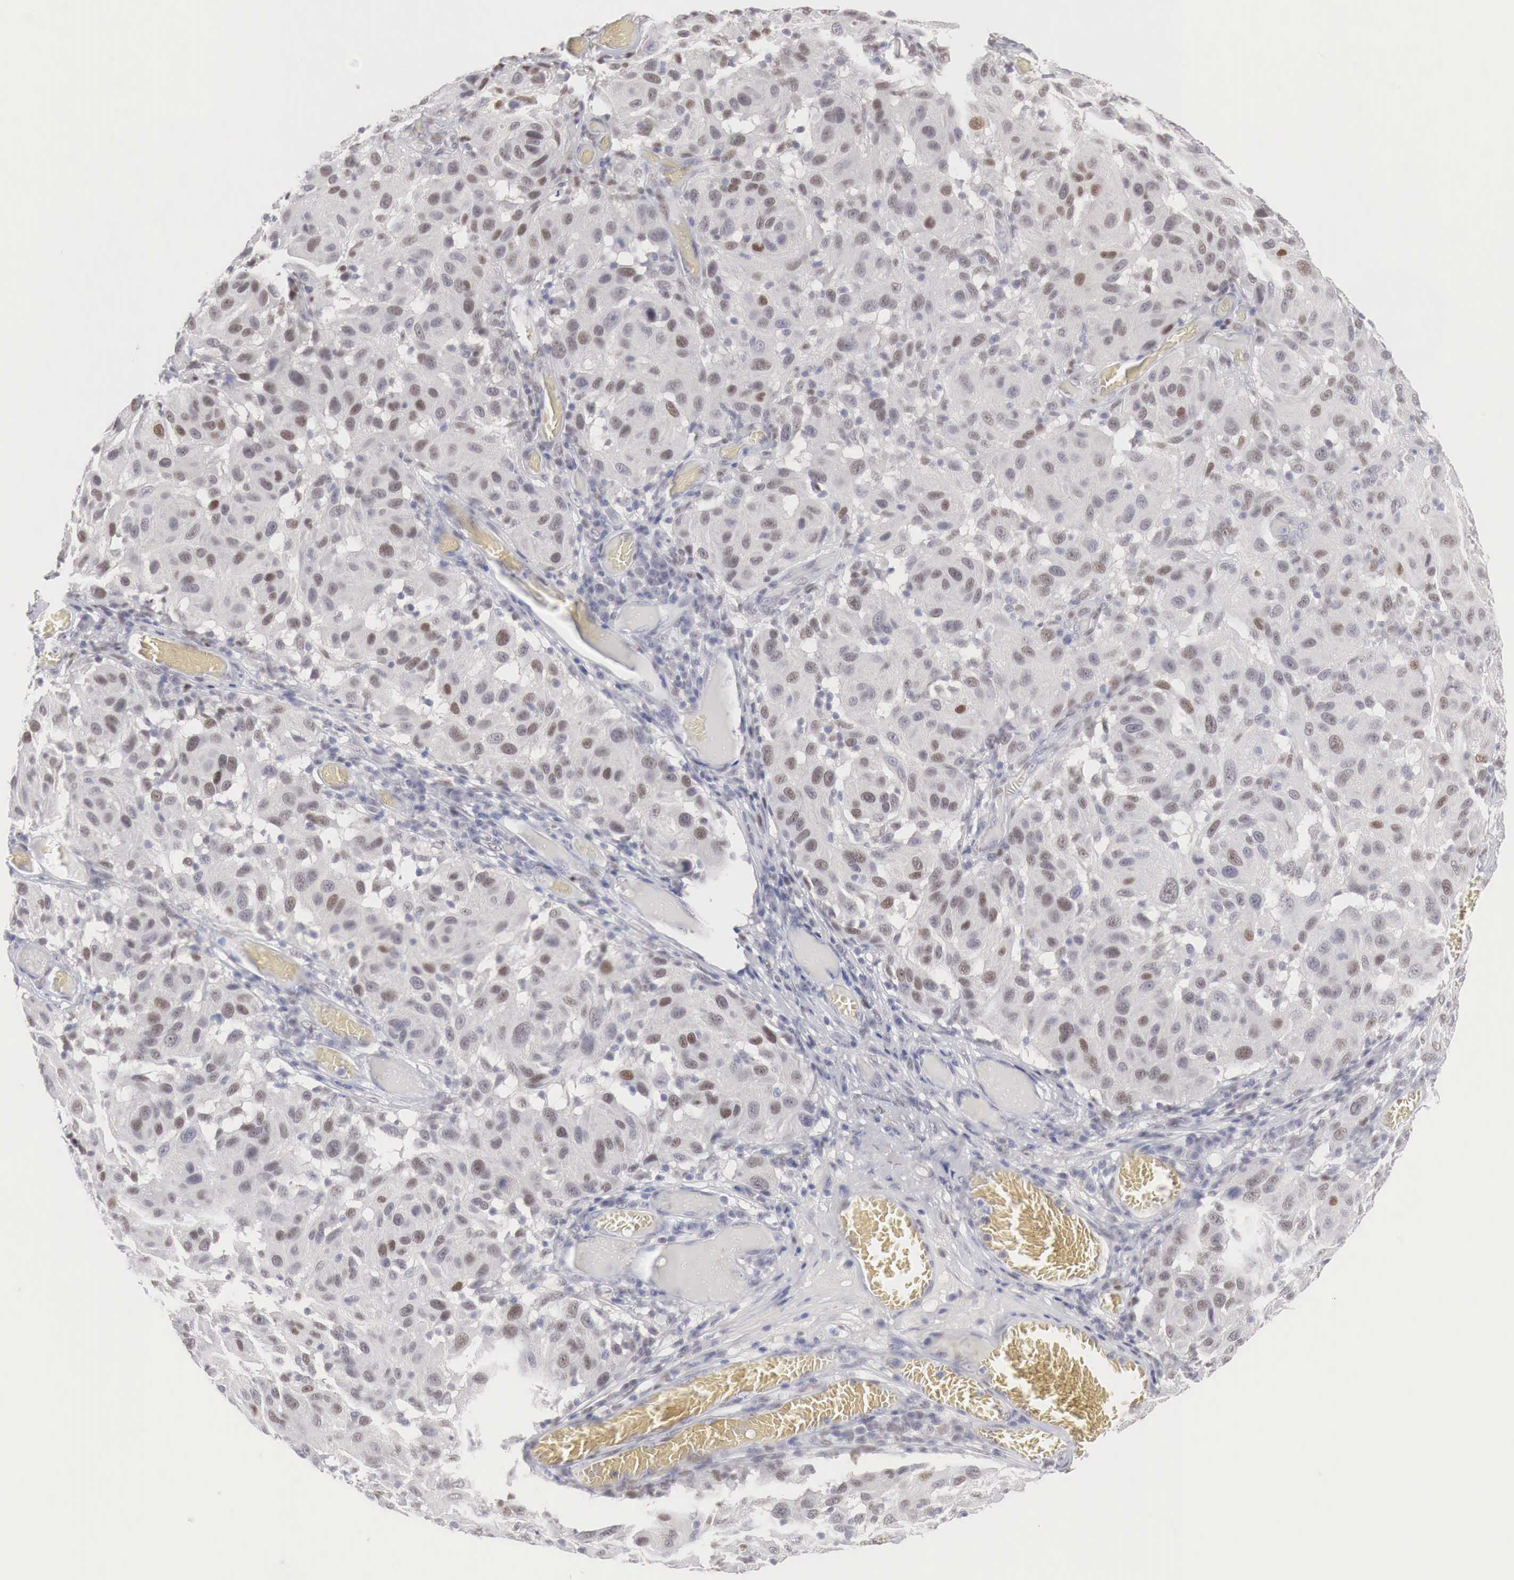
{"staining": {"intensity": "moderate", "quantity": "25%-75%", "location": "nuclear"}, "tissue": "melanoma", "cell_type": "Tumor cells", "image_type": "cancer", "snomed": [{"axis": "morphology", "description": "Malignant melanoma, NOS"}, {"axis": "topography", "description": "Skin"}], "caption": "Moderate nuclear staining for a protein is identified in approximately 25%-75% of tumor cells of melanoma using immunohistochemistry.", "gene": "FOXP2", "patient": {"sex": "female", "age": 77}}